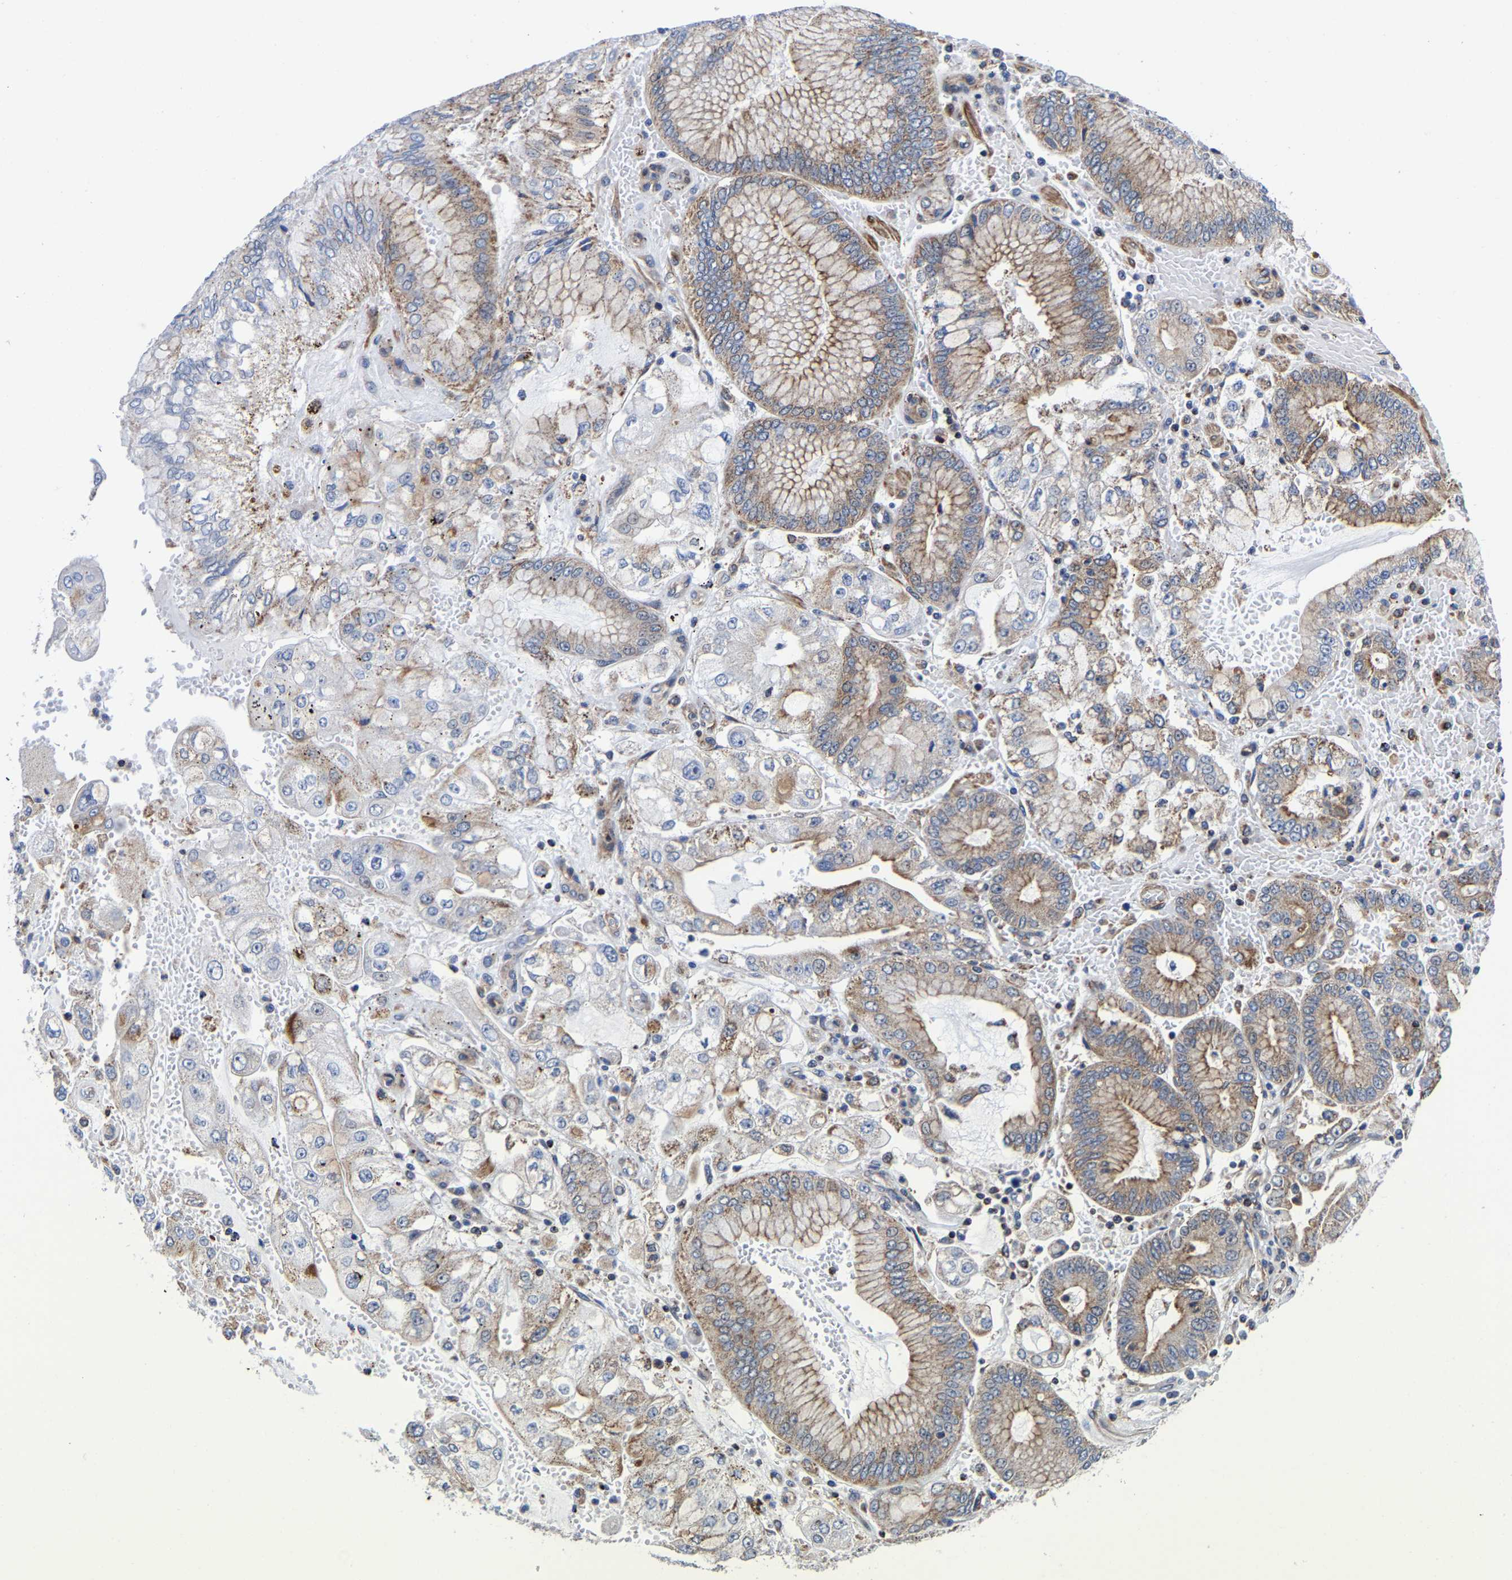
{"staining": {"intensity": "moderate", "quantity": "25%-75%", "location": "cytoplasmic/membranous"}, "tissue": "stomach cancer", "cell_type": "Tumor cells", "image_type": "cancer", "snomed": [{"axis": "morphology", "description": "Adenocarcinoma, NOS"}, {"axis": "topography", "description": "Stomach"}], "caption": "Immunohistochemical staining of human stomach adenocarcinoma reveals moderate cytoplasmic/membranous protein expression in approximately 25%-75% of tumor cells.", "gene": "PFKFB3", "patient": {"sex": "male", "age": 76}}